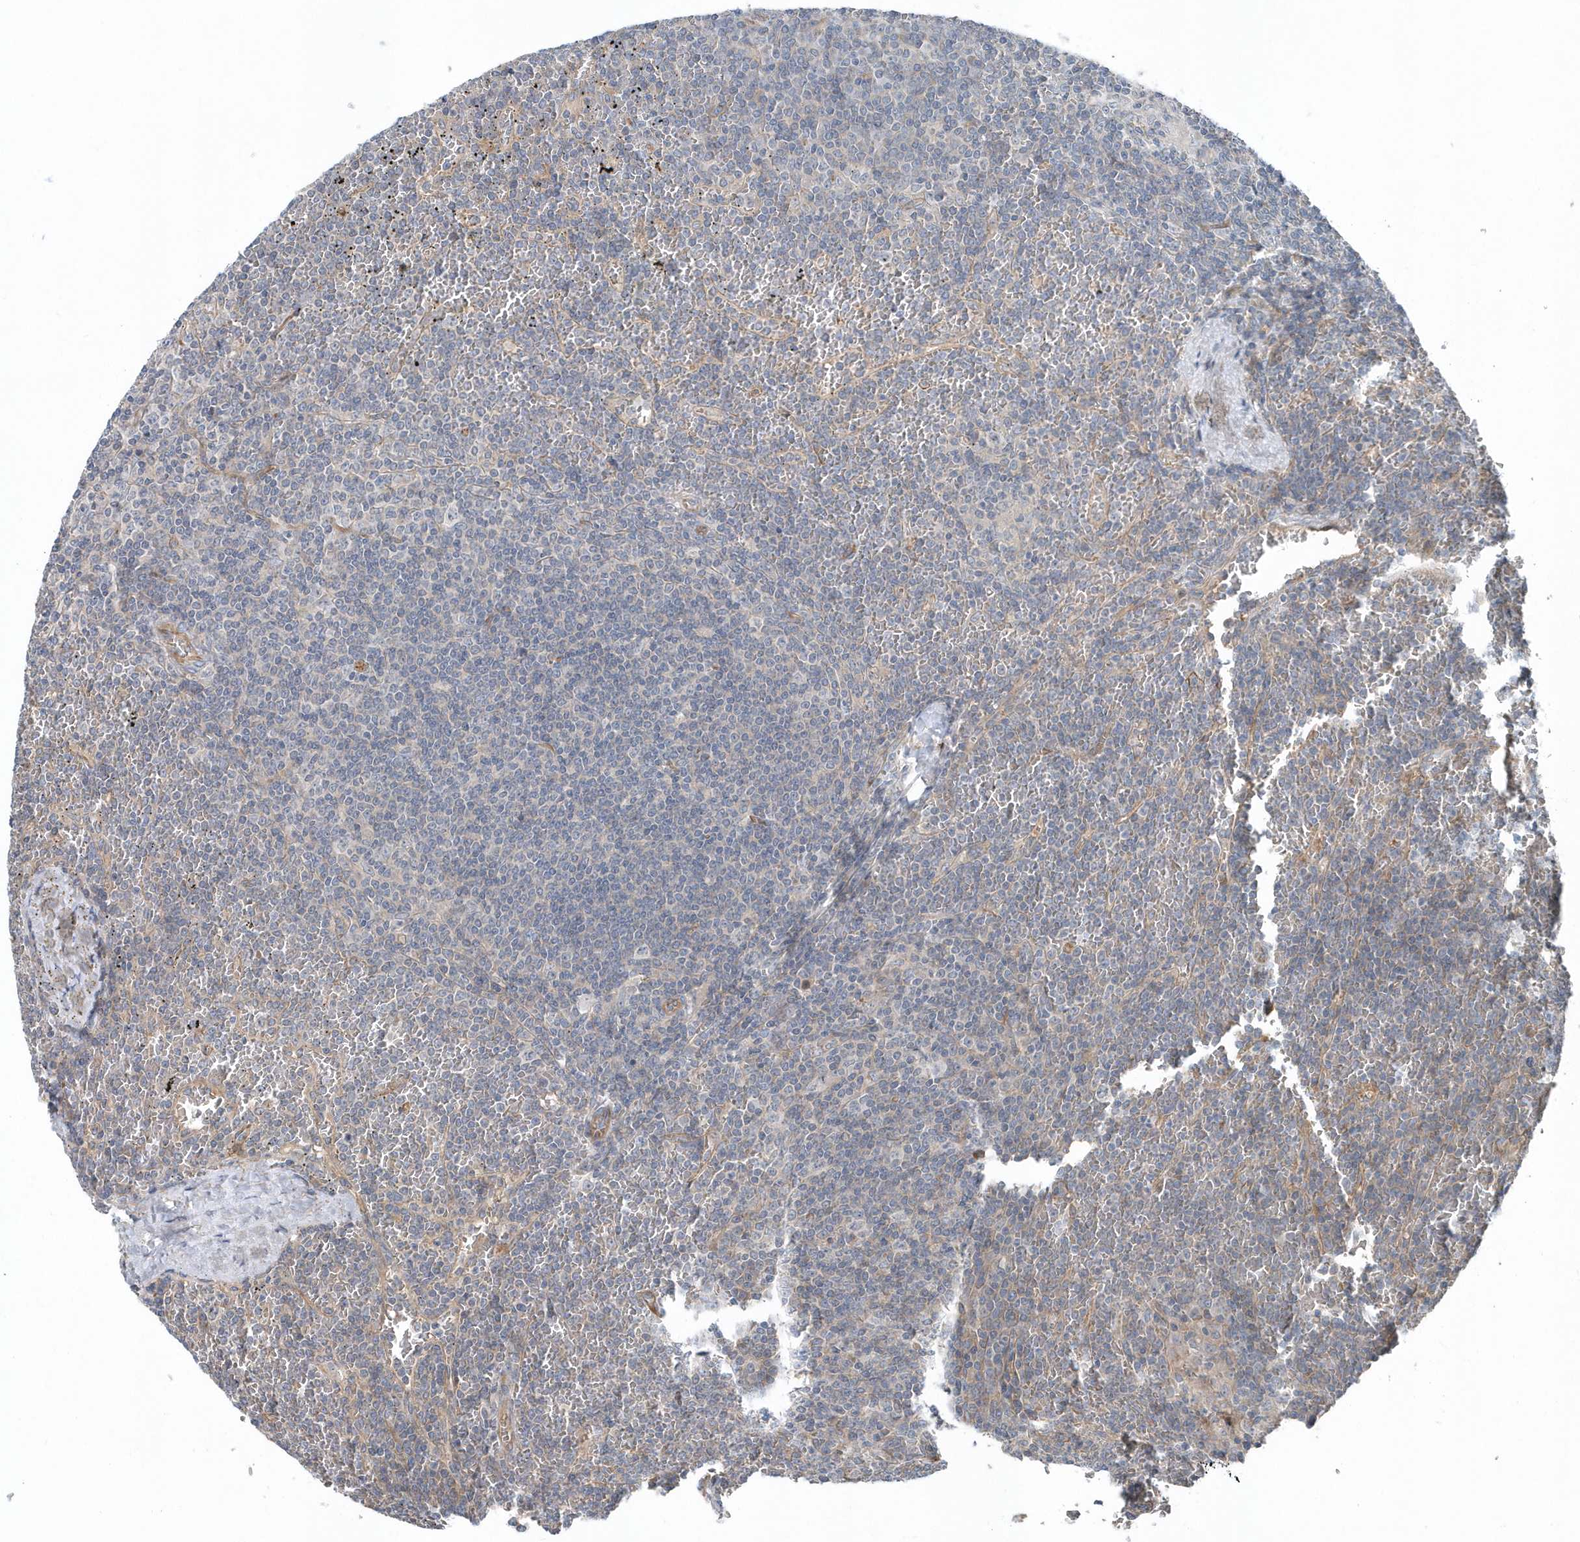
{"staining": {"intensity": "negative", "quantity": "none", "location": "none"}, "tissue": "lymphoma", "cell_type": "Tumor cells", "image_type": "cancer", "snomed": [{"axis": "morphology", "description": "Malignant lymphoma, non-Hodgkin's type, Low grade"}, {"axis": "topography", "description": "Spleen"}], "caption": "This is an IHC micrograph of human lymphoma. There is no positivity in tumor cells.", "gene": "MCC", "patient": {"sex": "female", "age": 19}}